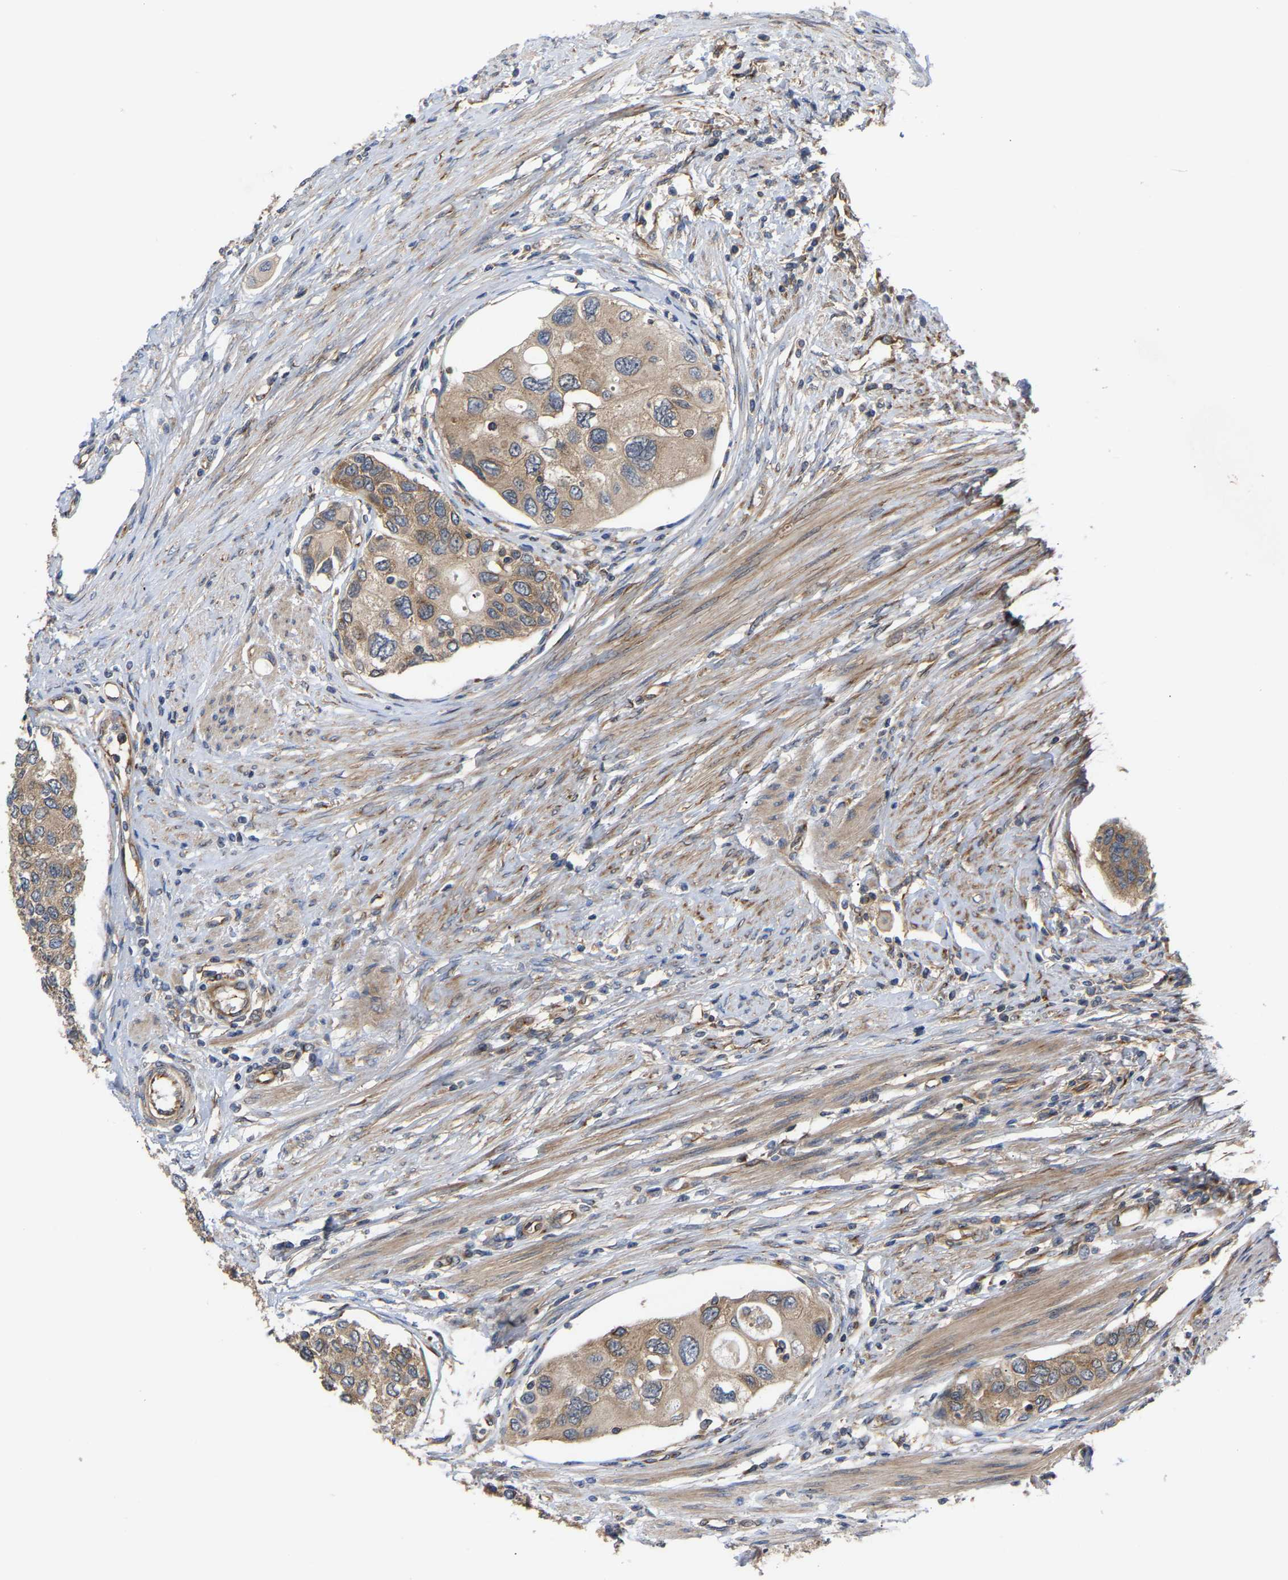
{"staining": {"intensity": "moderate", "quantity": ">75%", "location": "cytoplasmic/membranous"}, "tissue": "urothelial cancer", "cell_type": "Tumor cells", "image_type": "cancer", "snomed": [{"axis": "morphology", "description": "Urothelial carcinoma, High grade"}, {"axis": "topography", "description": "Urinary bladder"}], "caption": "High-power microscopy captured an IHC histopathology image of urothelial carcinoma (high-grade), revealing moderate cytoplasmic/membranous positivity in approximately >75% of tumor cells.", "gene": "LAPTM4B", "patient": {"sex": "female", "age": 56}}